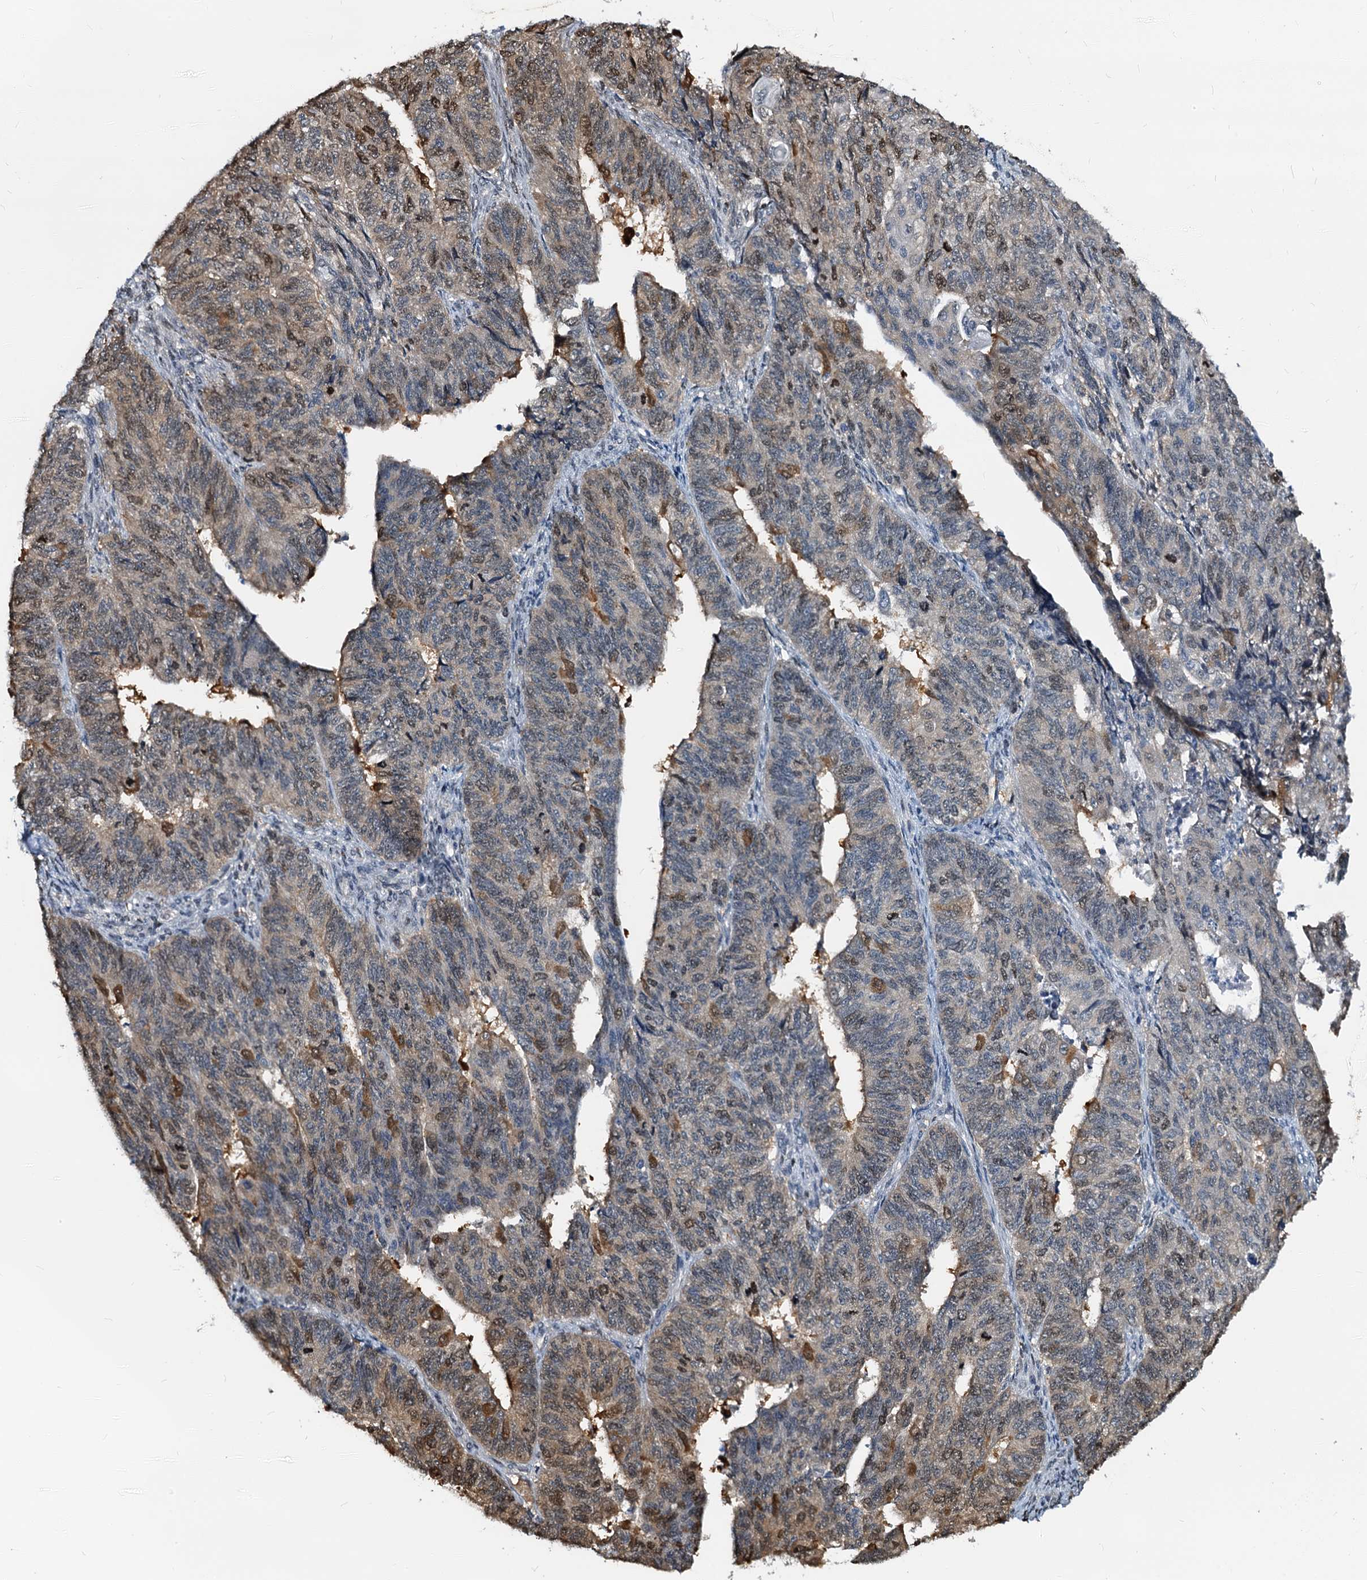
{"staining": {"intensity": "moderate", "quantity": "<25%", "location": "cytoplasmic/membranous,nuclear"}, "tissue": "endometrial cancer", "cell_type": "Tumor cells", "image_type": "cancer", "snomed": [{"axis": "morphology", "description": "Adenocarcinoma, NOS"}, {"axis": "topography", "description": "Endometrium"}], "caption": "There is low levels of moderate cytoplasmic/membranous and nuclear expression in tumor cells of endometrial adenocarcinoma, as demonstrated by immunohistochemical staining (brown color).", "gene": "PTGES3", "patient": {"sex": "female", "age": 32}}